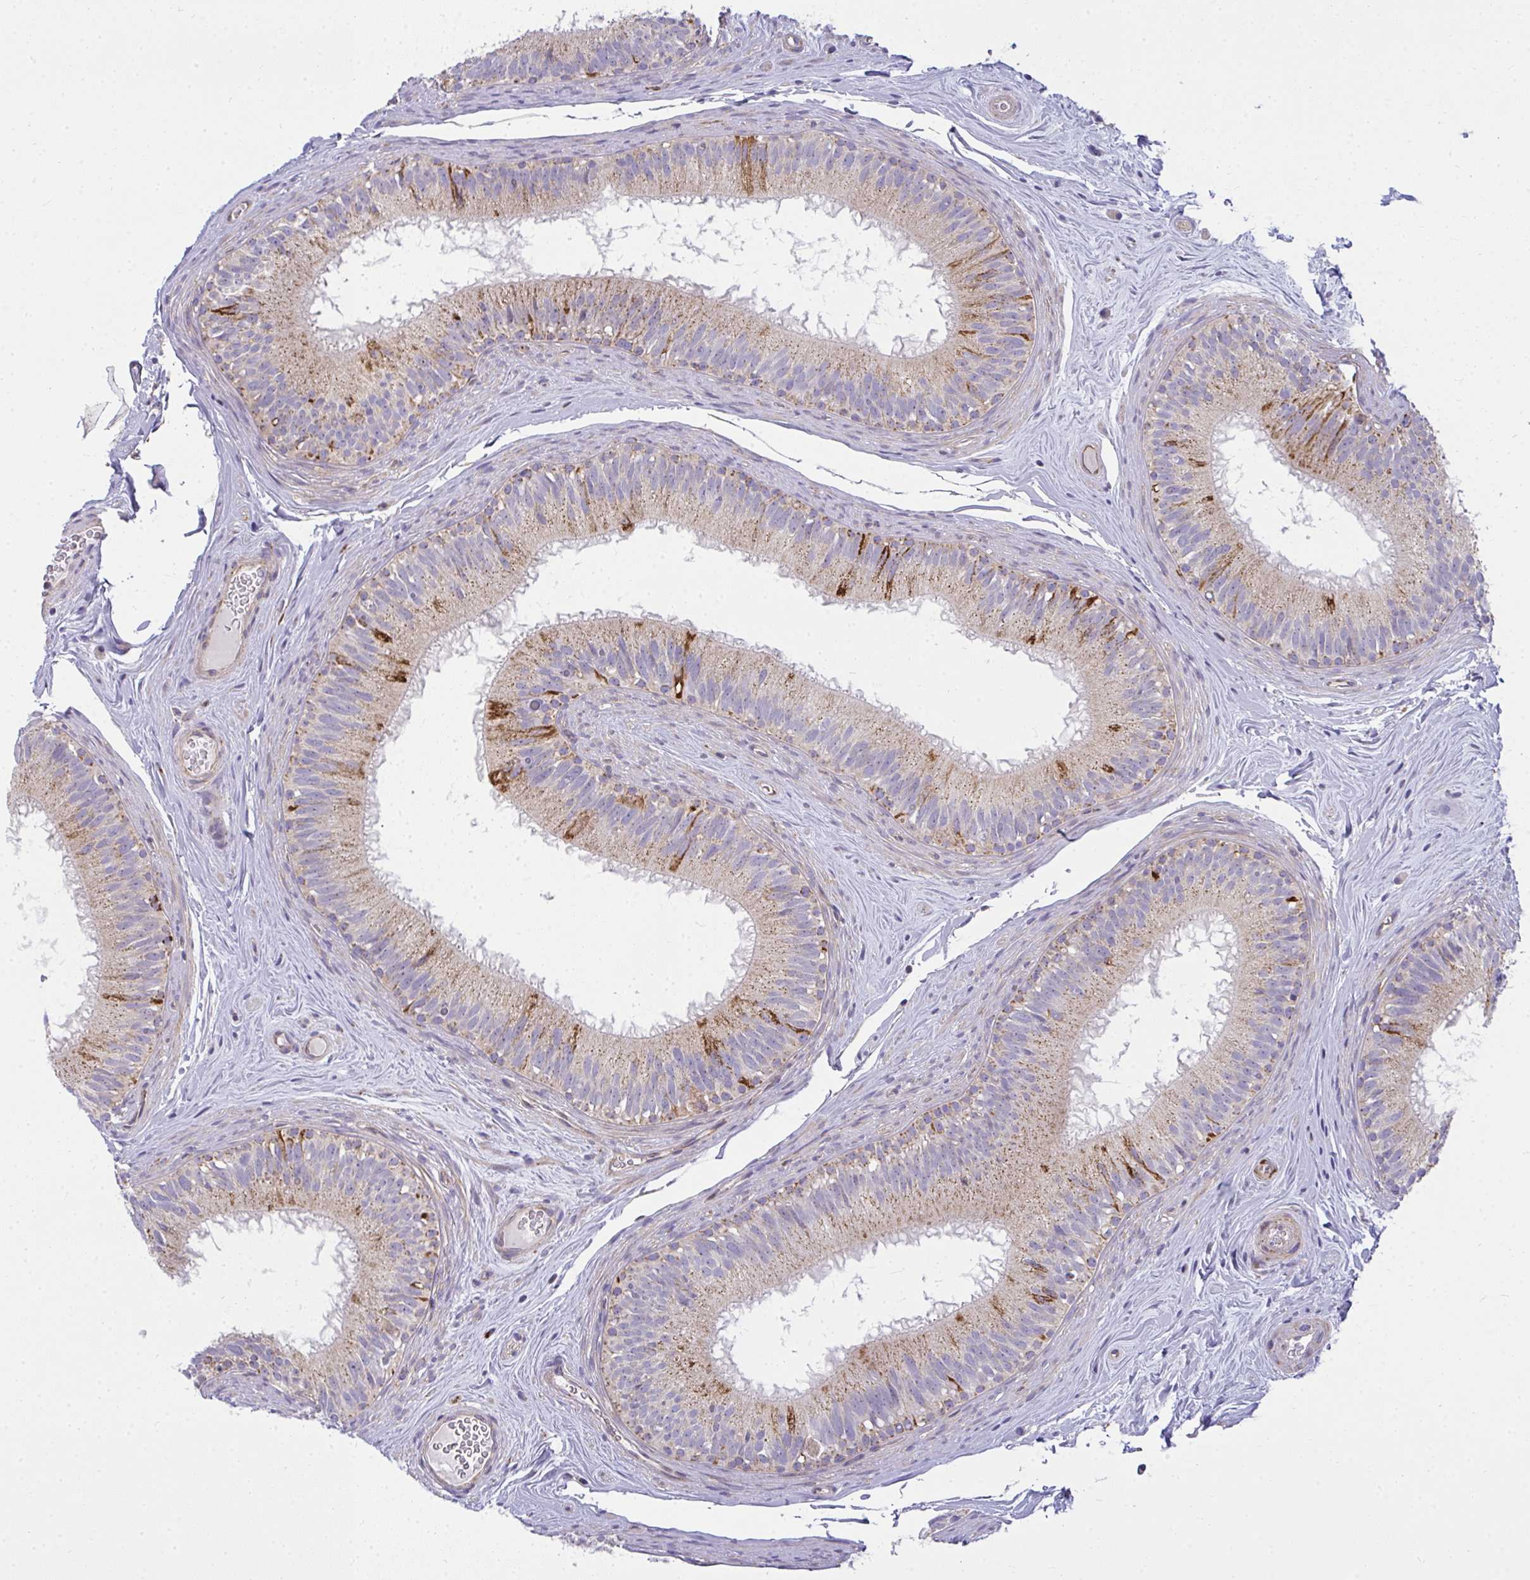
{"staining": {"intensity": "strong", "quantity": "<25%", "location": "cytoplasmic/membranous"}, "tissue": "epididymis", "cell_type": "Glandular cells", "image_type": "normal", "snomed": [{"axis": "morphology", "description": "Normal tissue, NOS"}, {"axis": "topography", "description": "Epididymis"}], "caption": "Glandular cells exhibit medium levels of strong cytoplasmic/membranous positivity in about <25% of cells in normal human epididymis.", "gene": "SRRM4", "patient": {"sex": "male", "age": 44}}